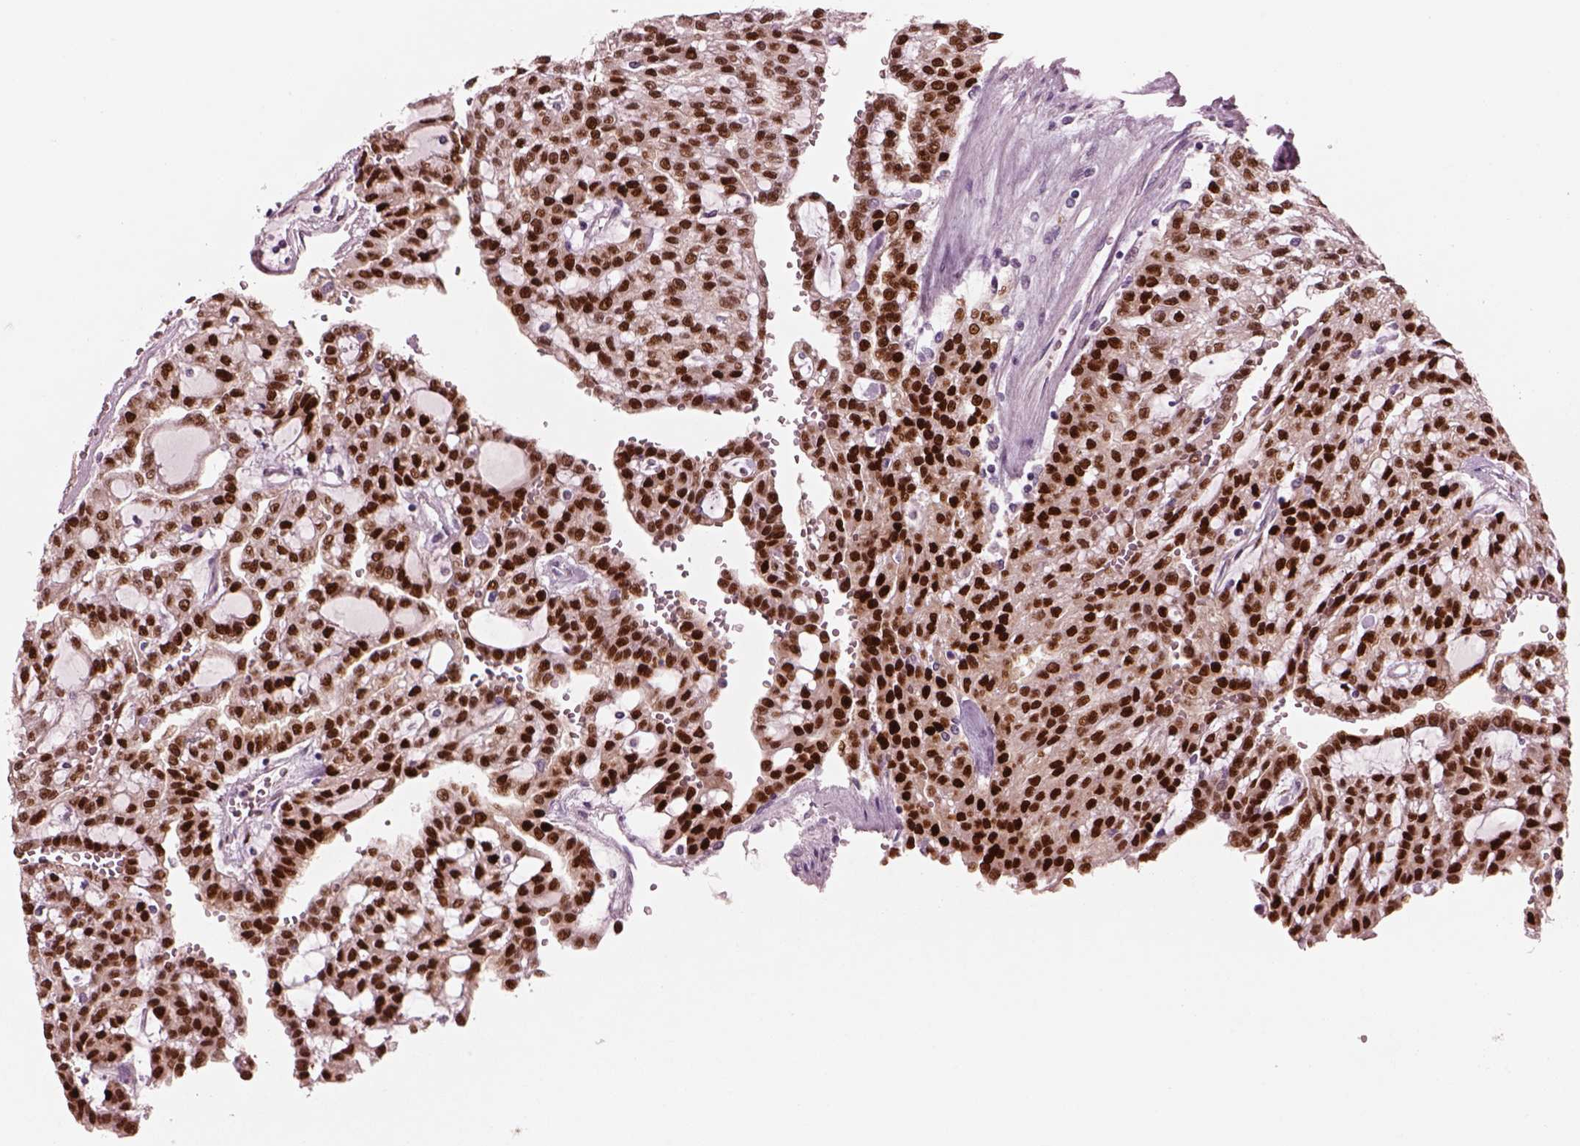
{"staining": {"intensity": "strong", "quantity": ">75%", "location": "nuclear"}, "tissue": "renal cancer", "cell_type": "Tumor cells", "image_type": "cancer", "snomed": [{"axis": "morphology", "description": "Adenocarcinoma, NOS"}, {"axis": "topography", "description": "Kidney"}], "caption": "DAB (3,3'-diaminobenzidine) immunohistochemical staining of human renal adenocarcinoma demonstrates strong nuclear protein expression in about >75% of tumor cells.", "gene": "SOX9", "patient": {"sex": "male", "age": 63}}